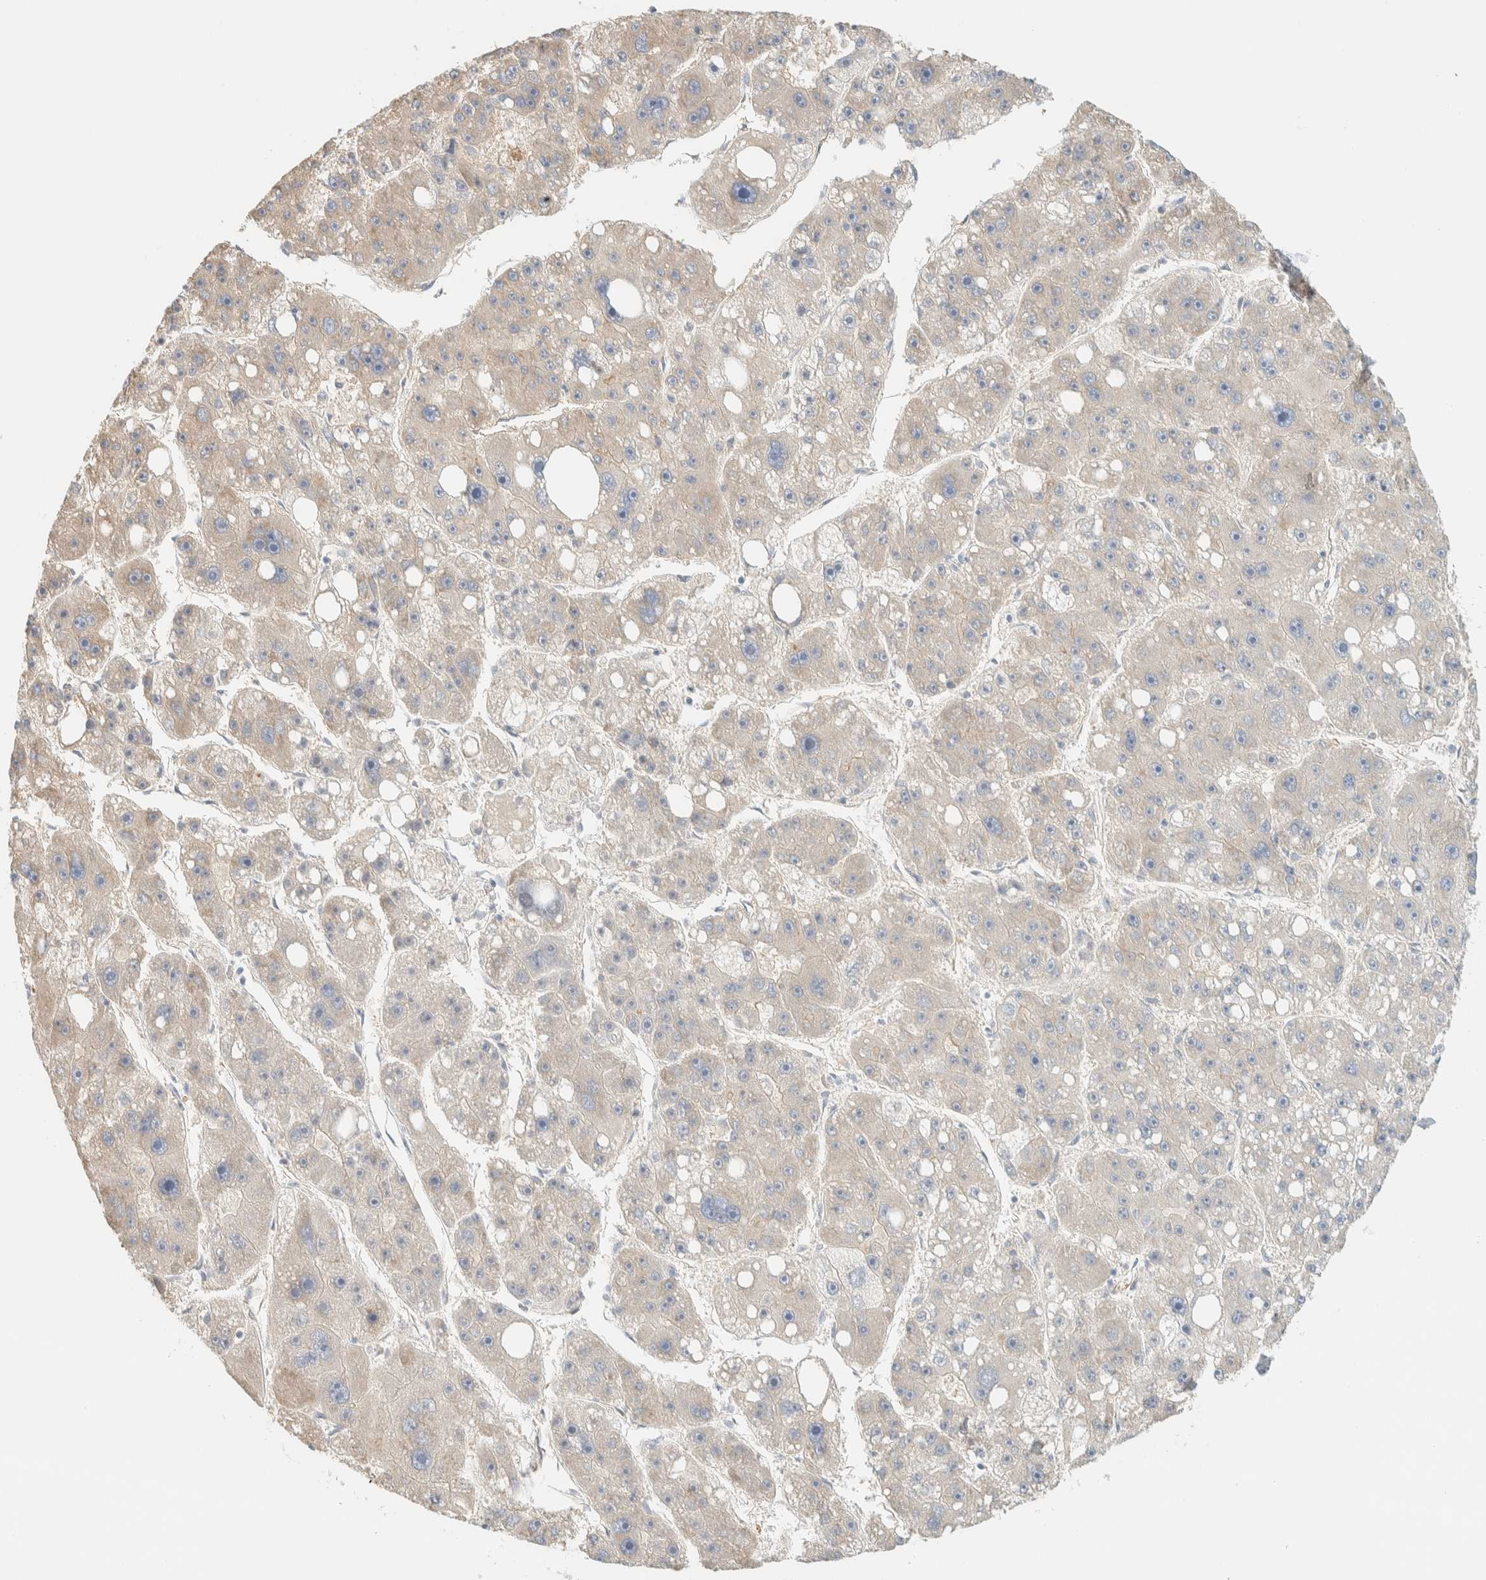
{"staining": {"intensity": "negative", "quantity": "none", "location": "none"}, "tissue": "liver cancer", "cell_type": "Tumor cells", "image_type": "cancer", "snomed": [{"axis": "morphology", "description": "Carcinoma, Hepatocellular, NOS"}, {"axis": "topography", "description": "Liver"}], "caption": "Hepatocellular carcinoma (liver) was stained to show a protein in brown. There is no significant positivity in tumor cells.", "gene": "LIMA1", "patient": {"sex": "female", "age": 61}}